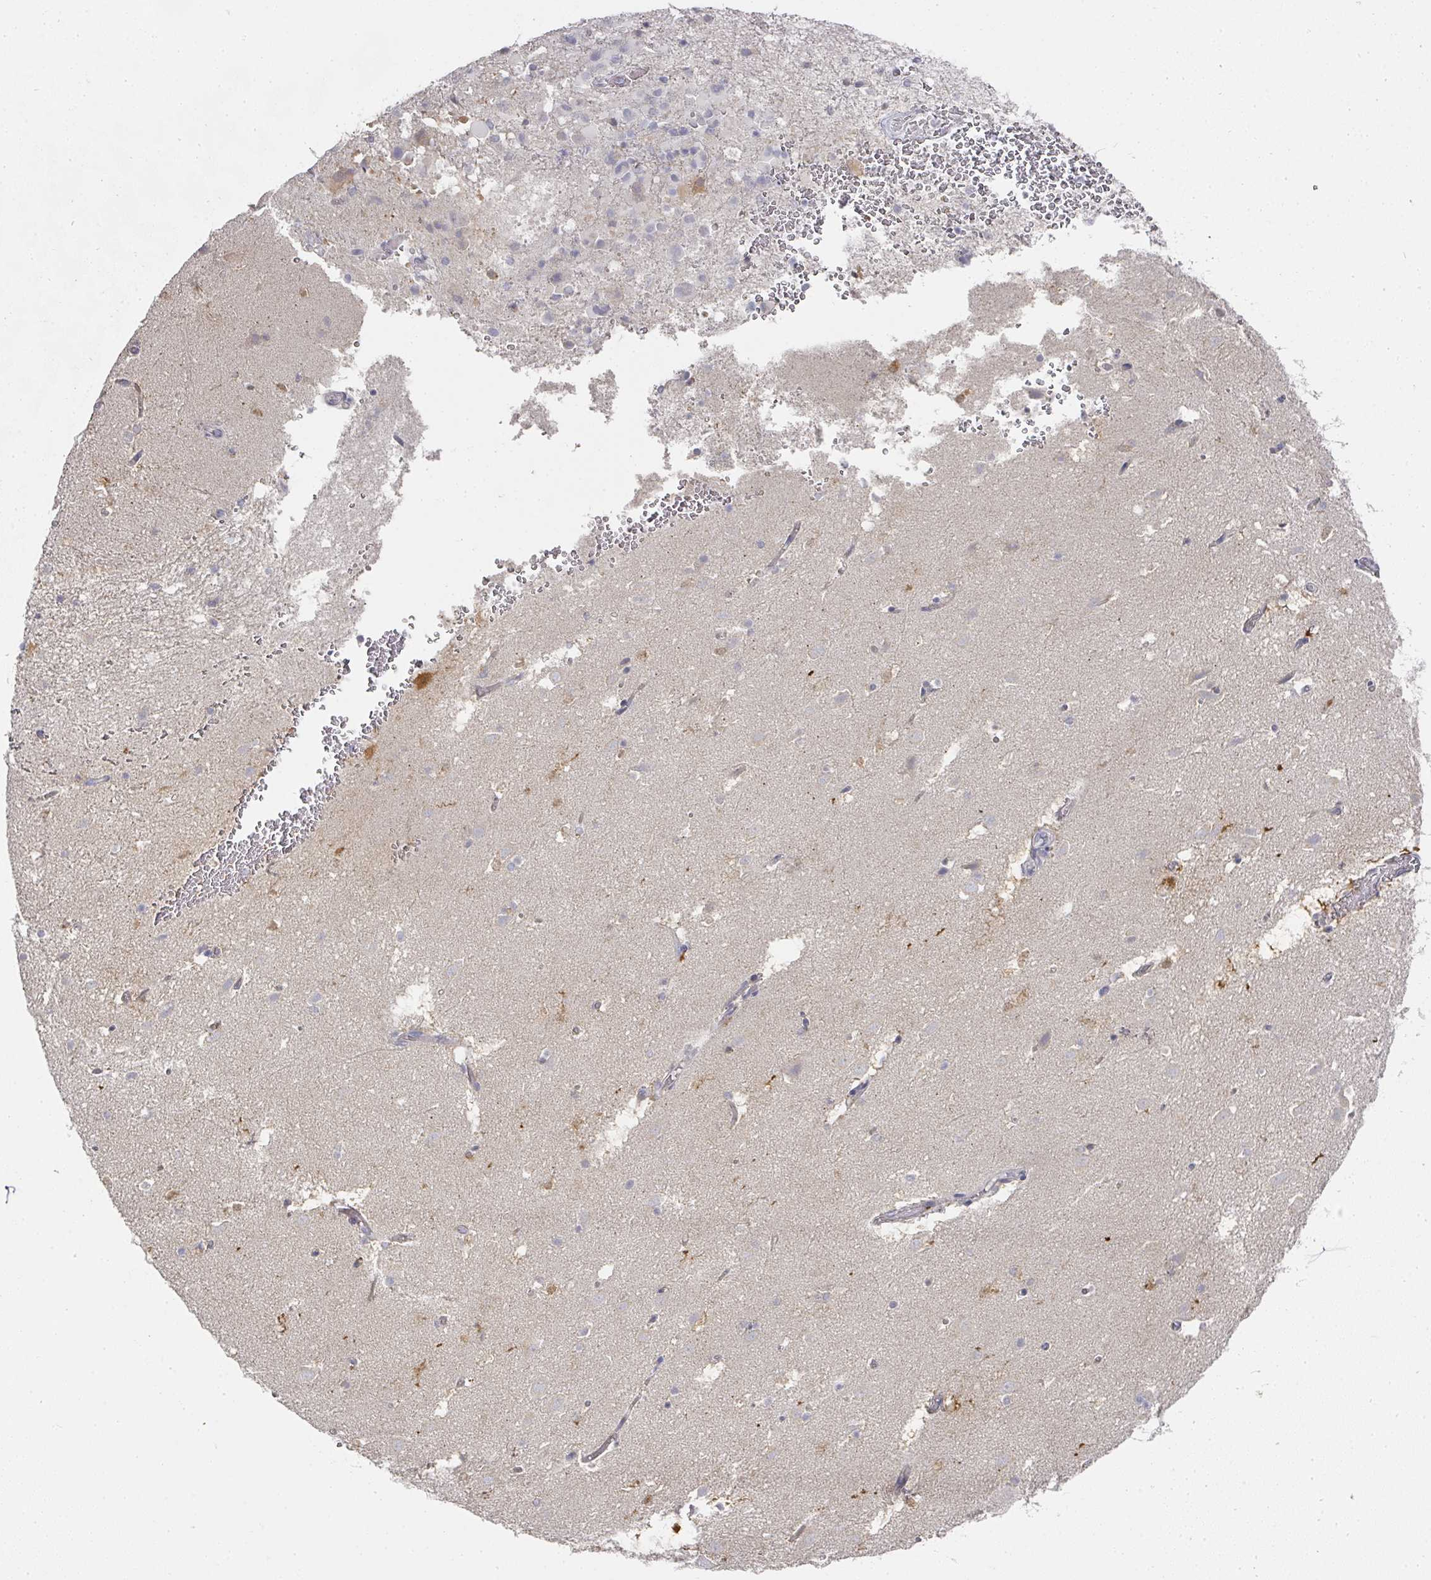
{"staining": {"intensity": "moderate", "quantity": "<25%", "location": "cytoplasmic/membranous"}, "tissue": "caudate", "cell_type": "Glial cells", "image_type": "normal", "snomed": [{"axis": "morphology", "description": "Normal tissue, NOS"}, {"axis": "topography", "description": "Lateral ventricle wall"}], "caption": "Benign caudate displays moderate cytoplasmic/membranous expression in approximately <25% of glial cells, visualized by immunohistochemistry.", "gene": "CAMP", "patient": {"sex": "male", "age": 37}}